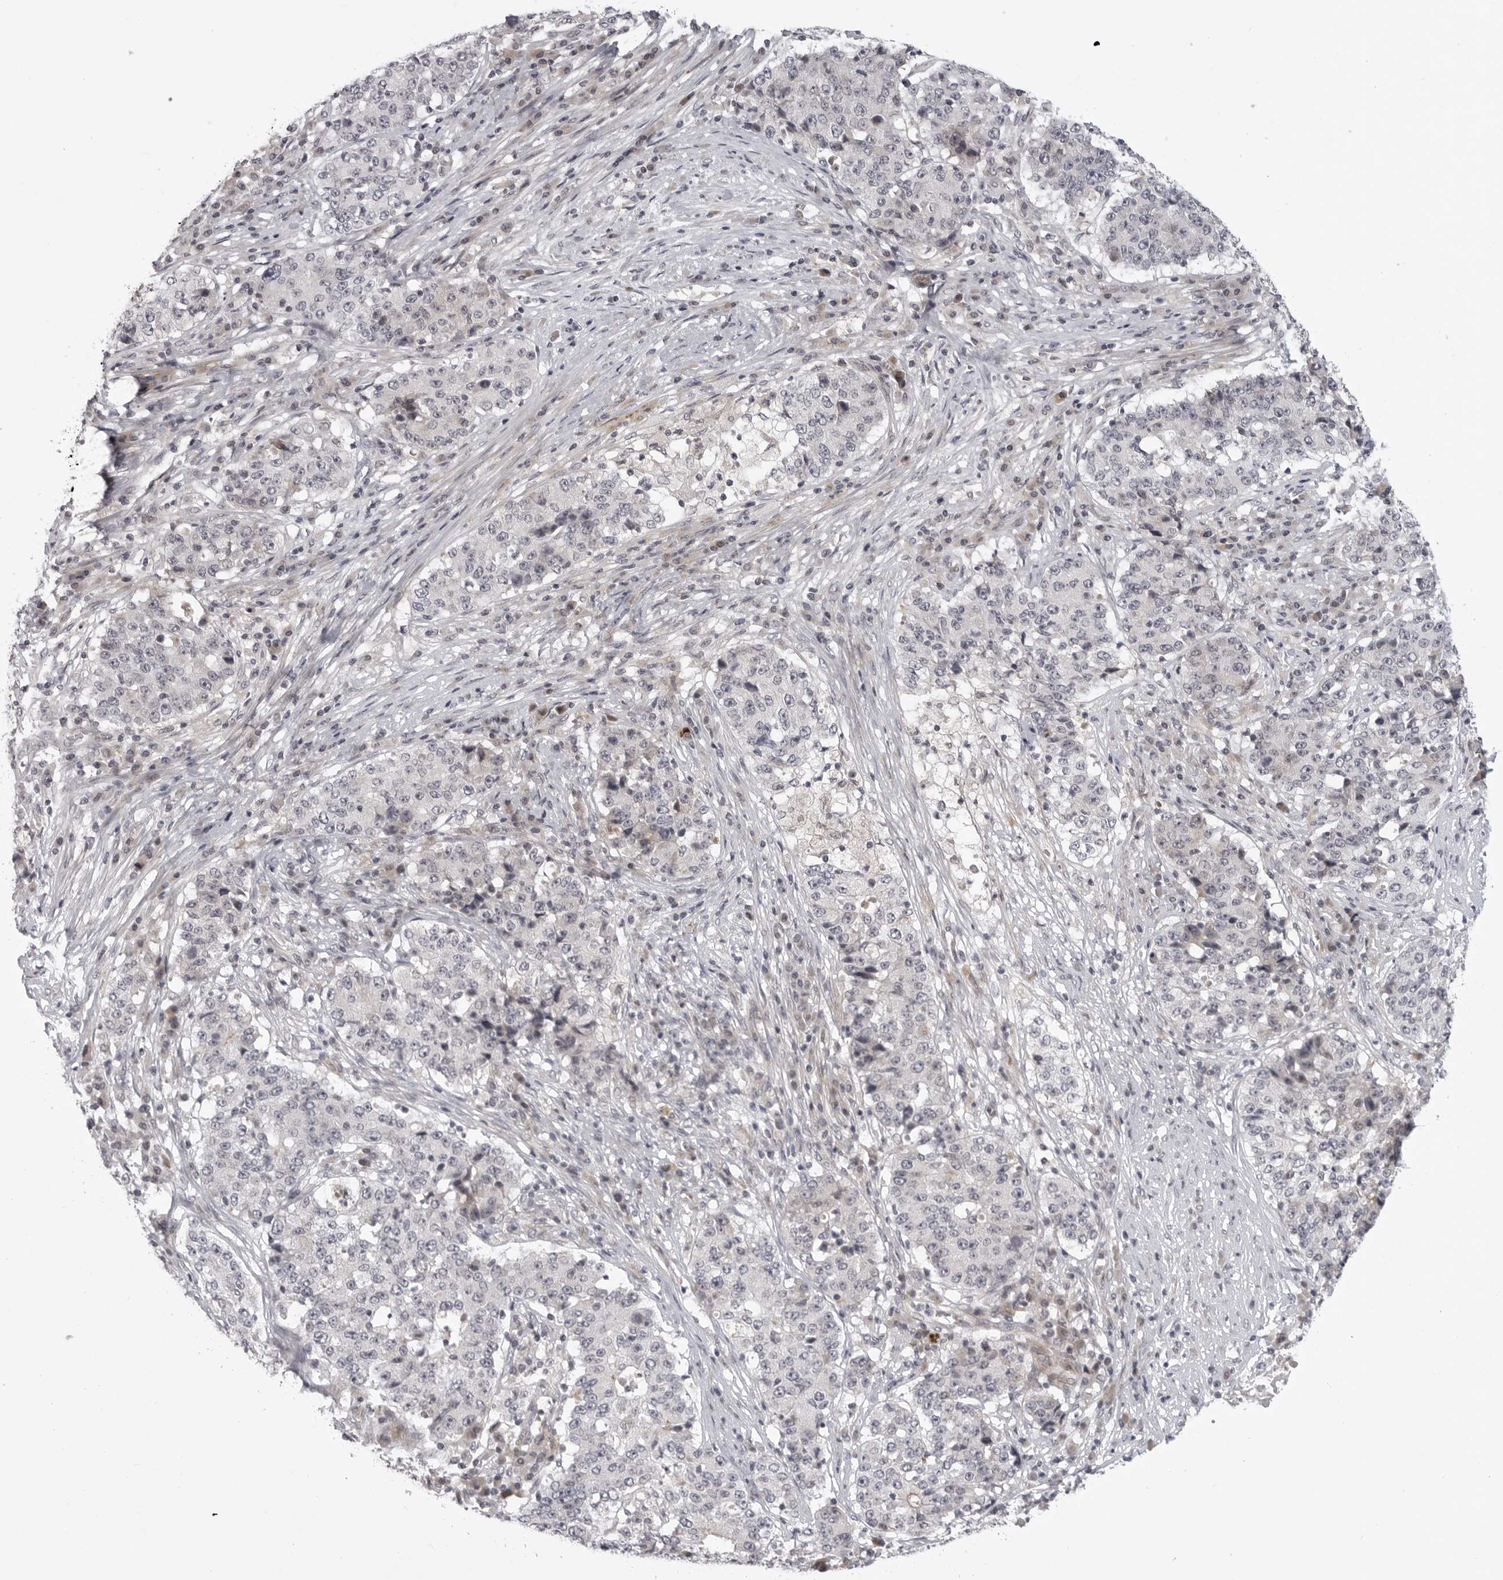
{"staining": {"intensity": "negative", "quantity": "none", "location": "none"}, "tissue": "stomach cancer", "cell_type": "Tumor cells", "image_type": "cancer", "snomed": [{"axis": "morphology", "description": "Adenocarcinoma, NOS"}, {"axis": "topography", "description": "Stomach"}], "caption": "An immunohistochemistry histopathology image of stomach cancer (adenocarcinoma) is shown. There is no staining in tumor cells of stomach cancer (adenocarcinoma). The staining was performed using DAB (3,3'-diaminobenzidine) to visualize the protein expression in brown, while the nuclei were stained in blue with hematoxylin (Magnification: 20x).", "gene": "CD300LD", "patient": {"sex": "male", "age": 59}}